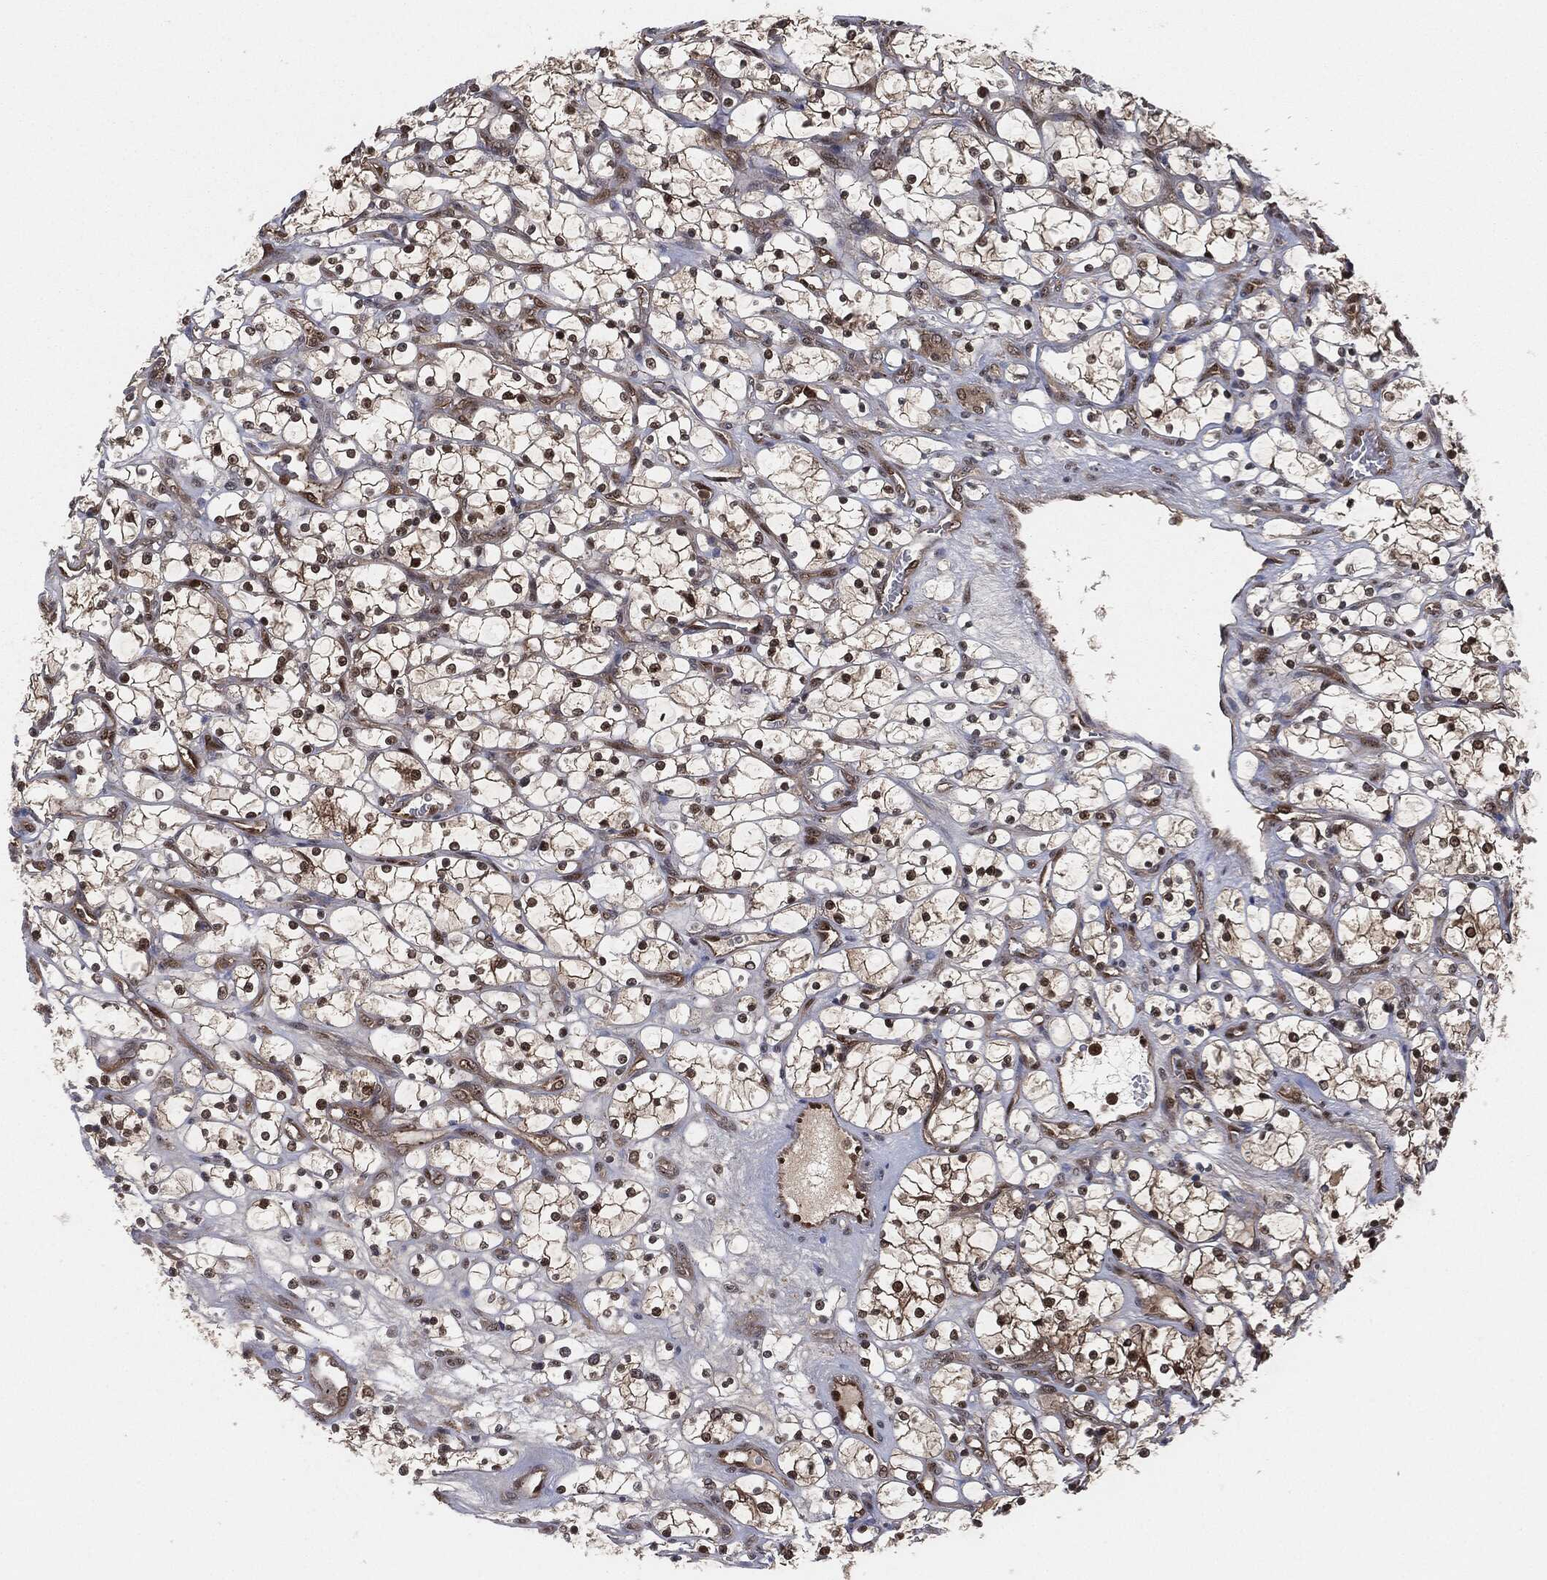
{"staining": {"intensity": "weak", "quantity": "25%-75%", "location": "cytoplasmic/membranous,nuclear"}, "tissue": "renal cancer", "cell_type": "Tumor cells", "image_type": "cancer", "snomed": [{"axis": "morphology", "description": "Adenocarcinoma, NOS"}, {"axis": "topography", "description": "Kidney"}], "caption": "Adenocarcinoma (renal) tissue shows weak cytoplasmic/membranous and nuclear expression in about 25%-75% of tumor cells", "gene": "CAPRIN2", "patient": {"sex": "female", "age": 69}}